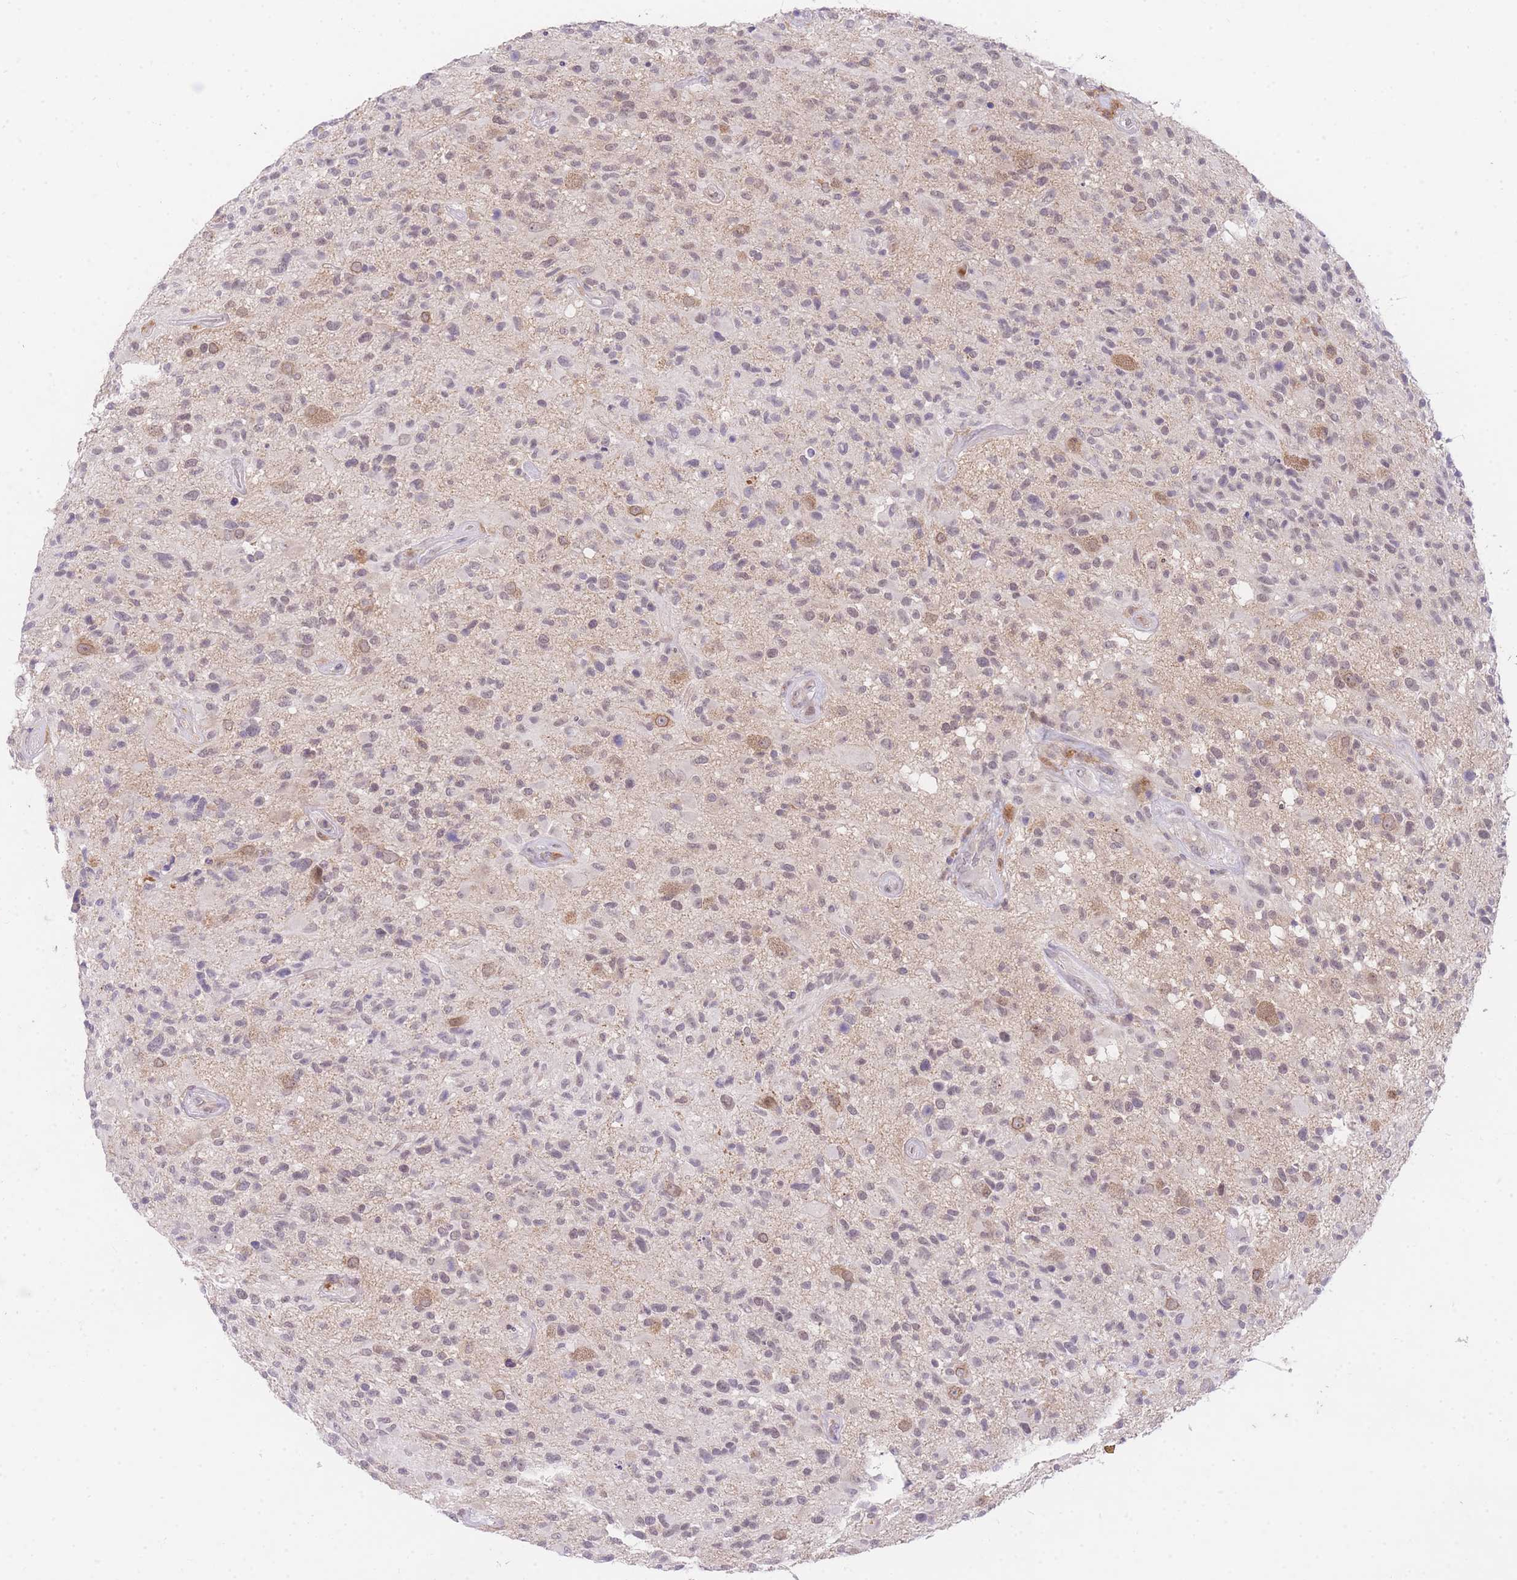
{"staining": {"intensity": "weak", "quantity": "<25%", "location": "nuclear"}, "tissue": "glioma", "cell_type": "Tumor cells", "image_type": "cancer", "snomed": [{"axis": "morphology", "description": "Glioma, malignant, High grade"}, {"axis": "morphology", "description": "Glioblastoma, NOS"}, {"axis": "topography", "description": "Brain"}], "caption": "IHC of human malignant high-grade glioma exhibits no expression in tumor cells.", "gene": "SLC25A33", "patient": {"sex": "male", "age": 60}}